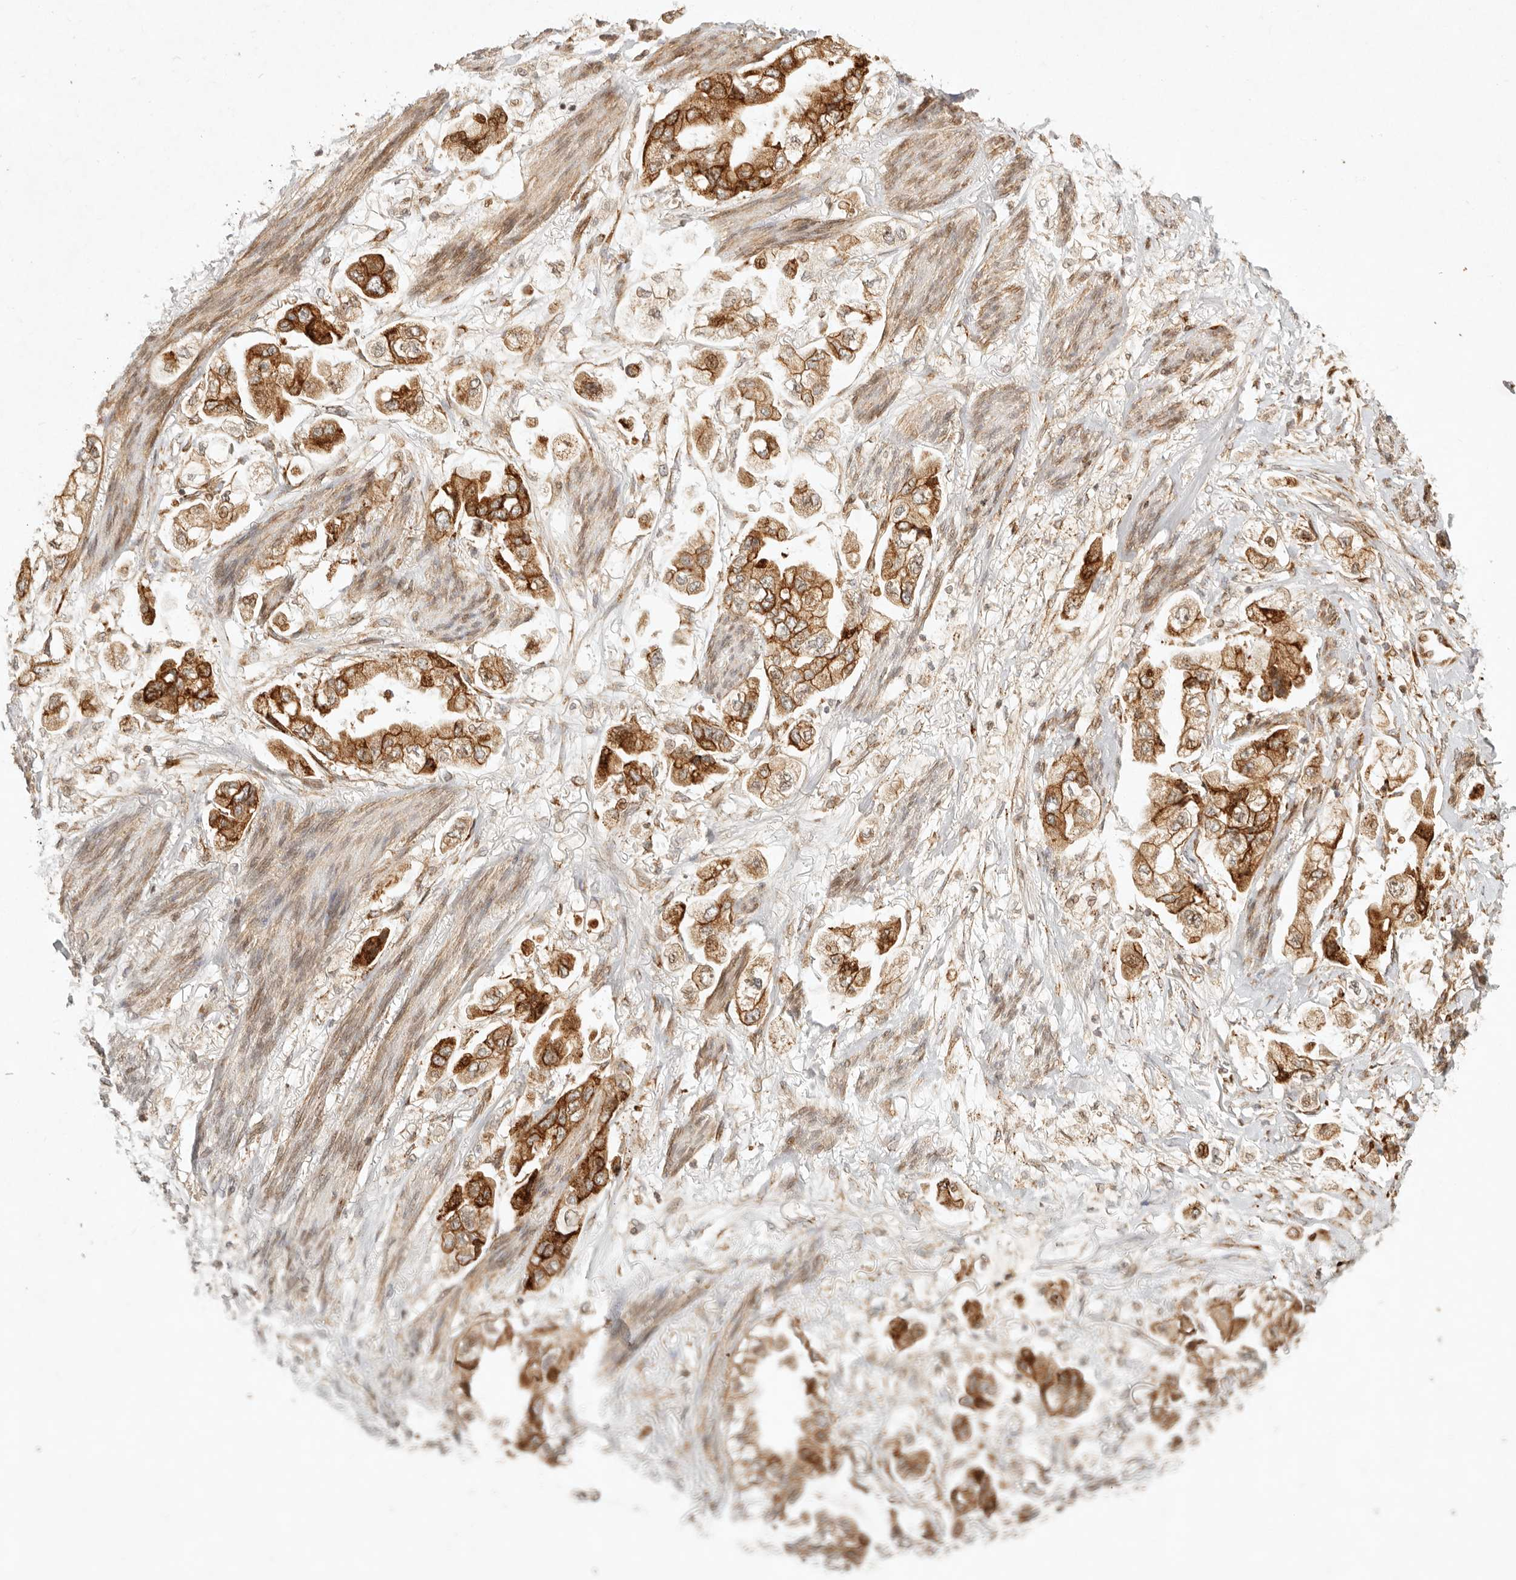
{"staining": {"intensity": "strong", "quantity": ">75%", "location": "cytoplasmic/membranous"}, "tissue": "stomach cancer", "cell_type": "Tumor cells", "image_type": "cancer", "snomed": [{"axis": "morphology", "description": "Adenocarcinoma, NOS"}, {"axis": "topography", "description": "Stomach"}], "caption": "Immunohistochemistry image of stomach adenocarcinoma stained for a protein (brown), which displays high levels of strong cytoplasmic/membranous staining in about >75% of tumor cells.", "gene": "KLHL38", "patient": {"sex": "male", "age": 62}}